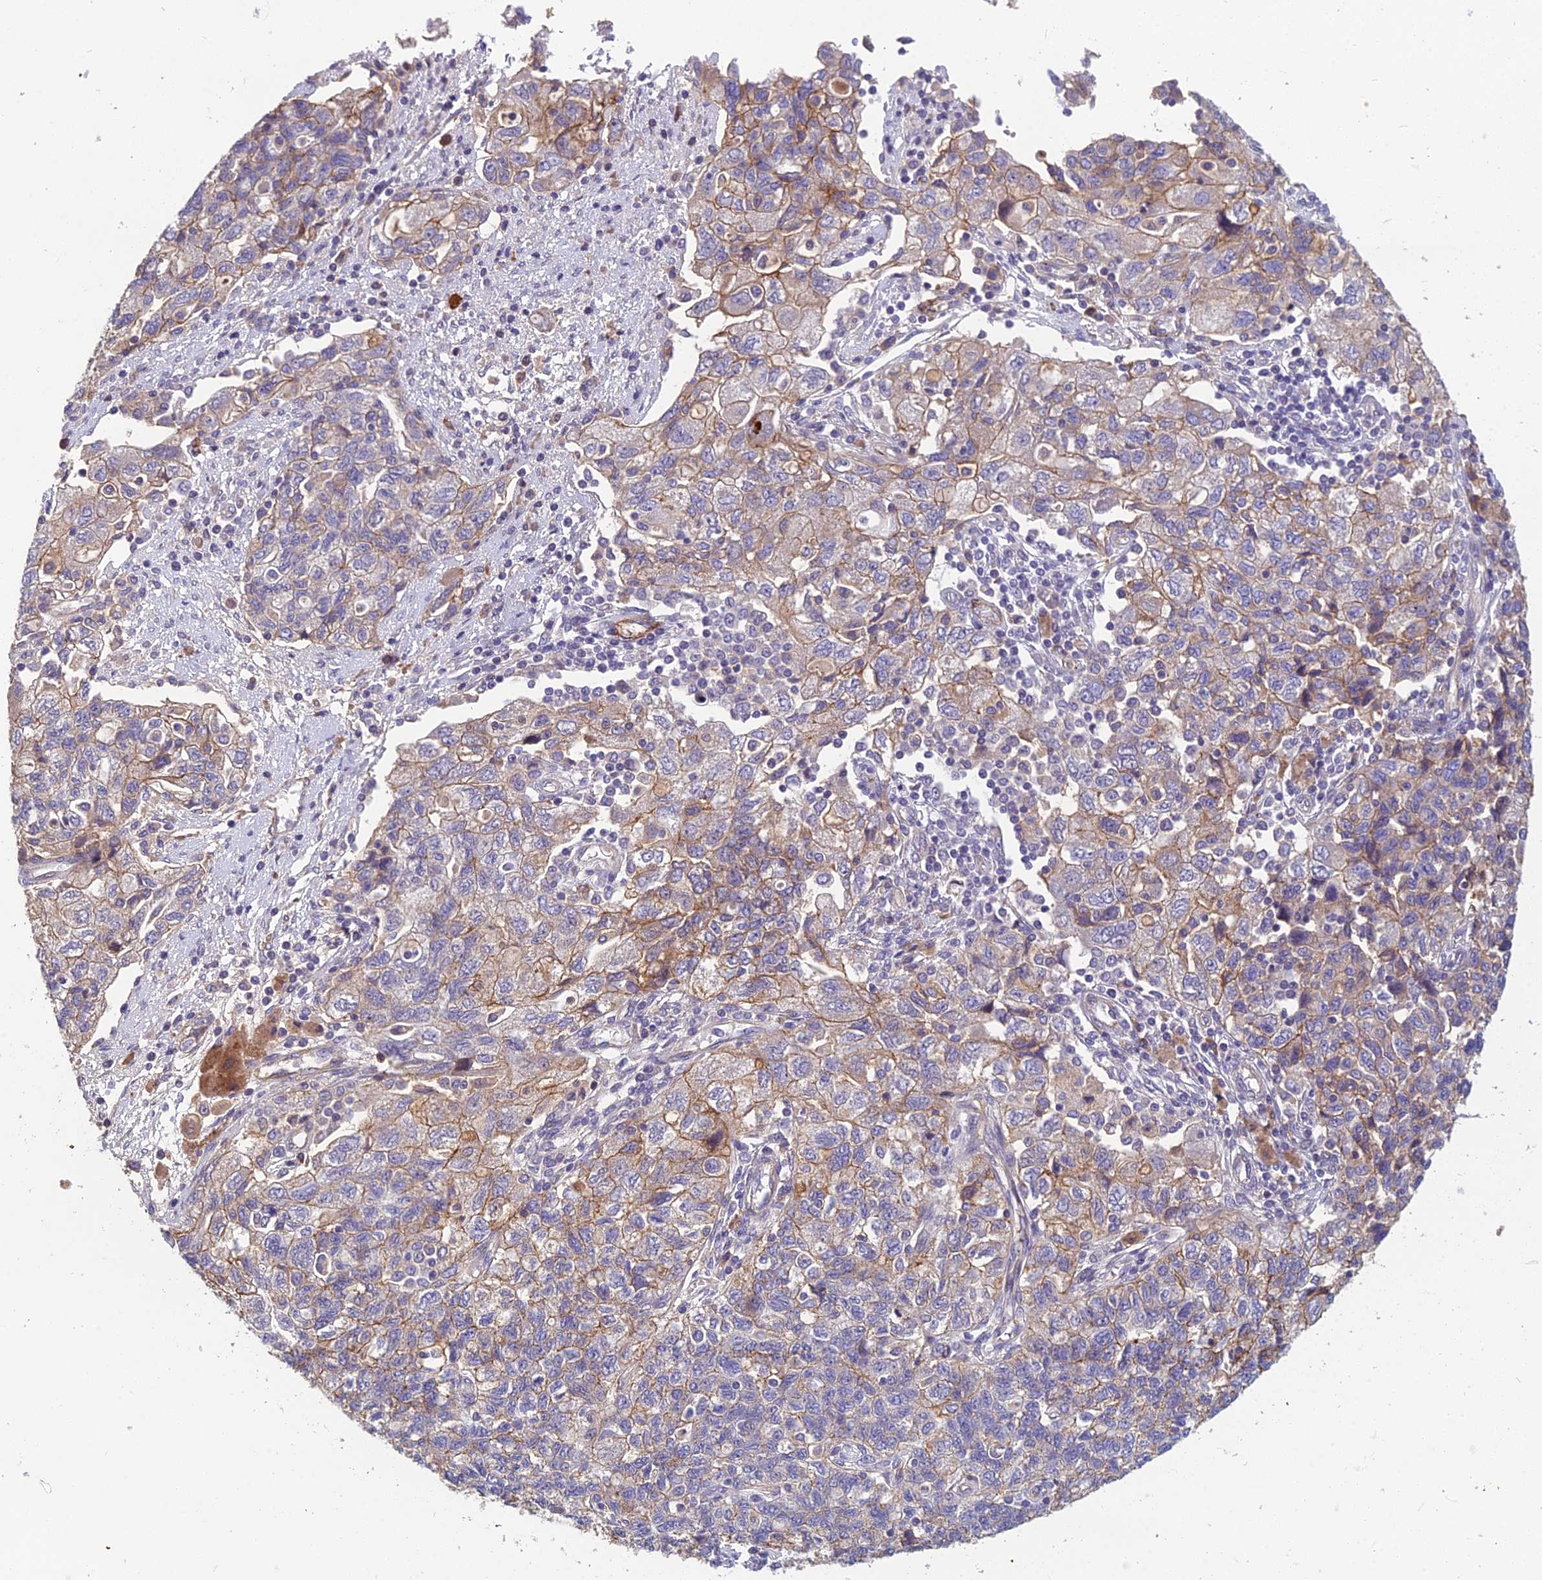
{"staining": {"intensity": "weak", "quantity": ">75%", "location": "cytoplasmic/membranous"}, "tissue": "ovarian cancer", "cell_type": "Tumor cells", "image_type": "cancer", "snomed": [{"axis": "morphology", "description": "Carcinoma, NOS"}, {"axis": "morphology", "description": "Cystadenocarcinoma, serous, NOS"}, {"axis": "topography", "description": "Ovary"}], "caption": "IHC staining of ovarian cancer, which shows low levels of weak cytoplasmic/membranous positivity in about >75% of tumor cells indicating weak cytoplasmic/membranous protein expression. The staining was performed using DAB (3,3'-diaminobenzidine) (brown) for protein detection and nuclei were counterstained in hematoxylin (blue).", "gene": "TSPAN15", "patient": {"sex": "female", "age": 69}}